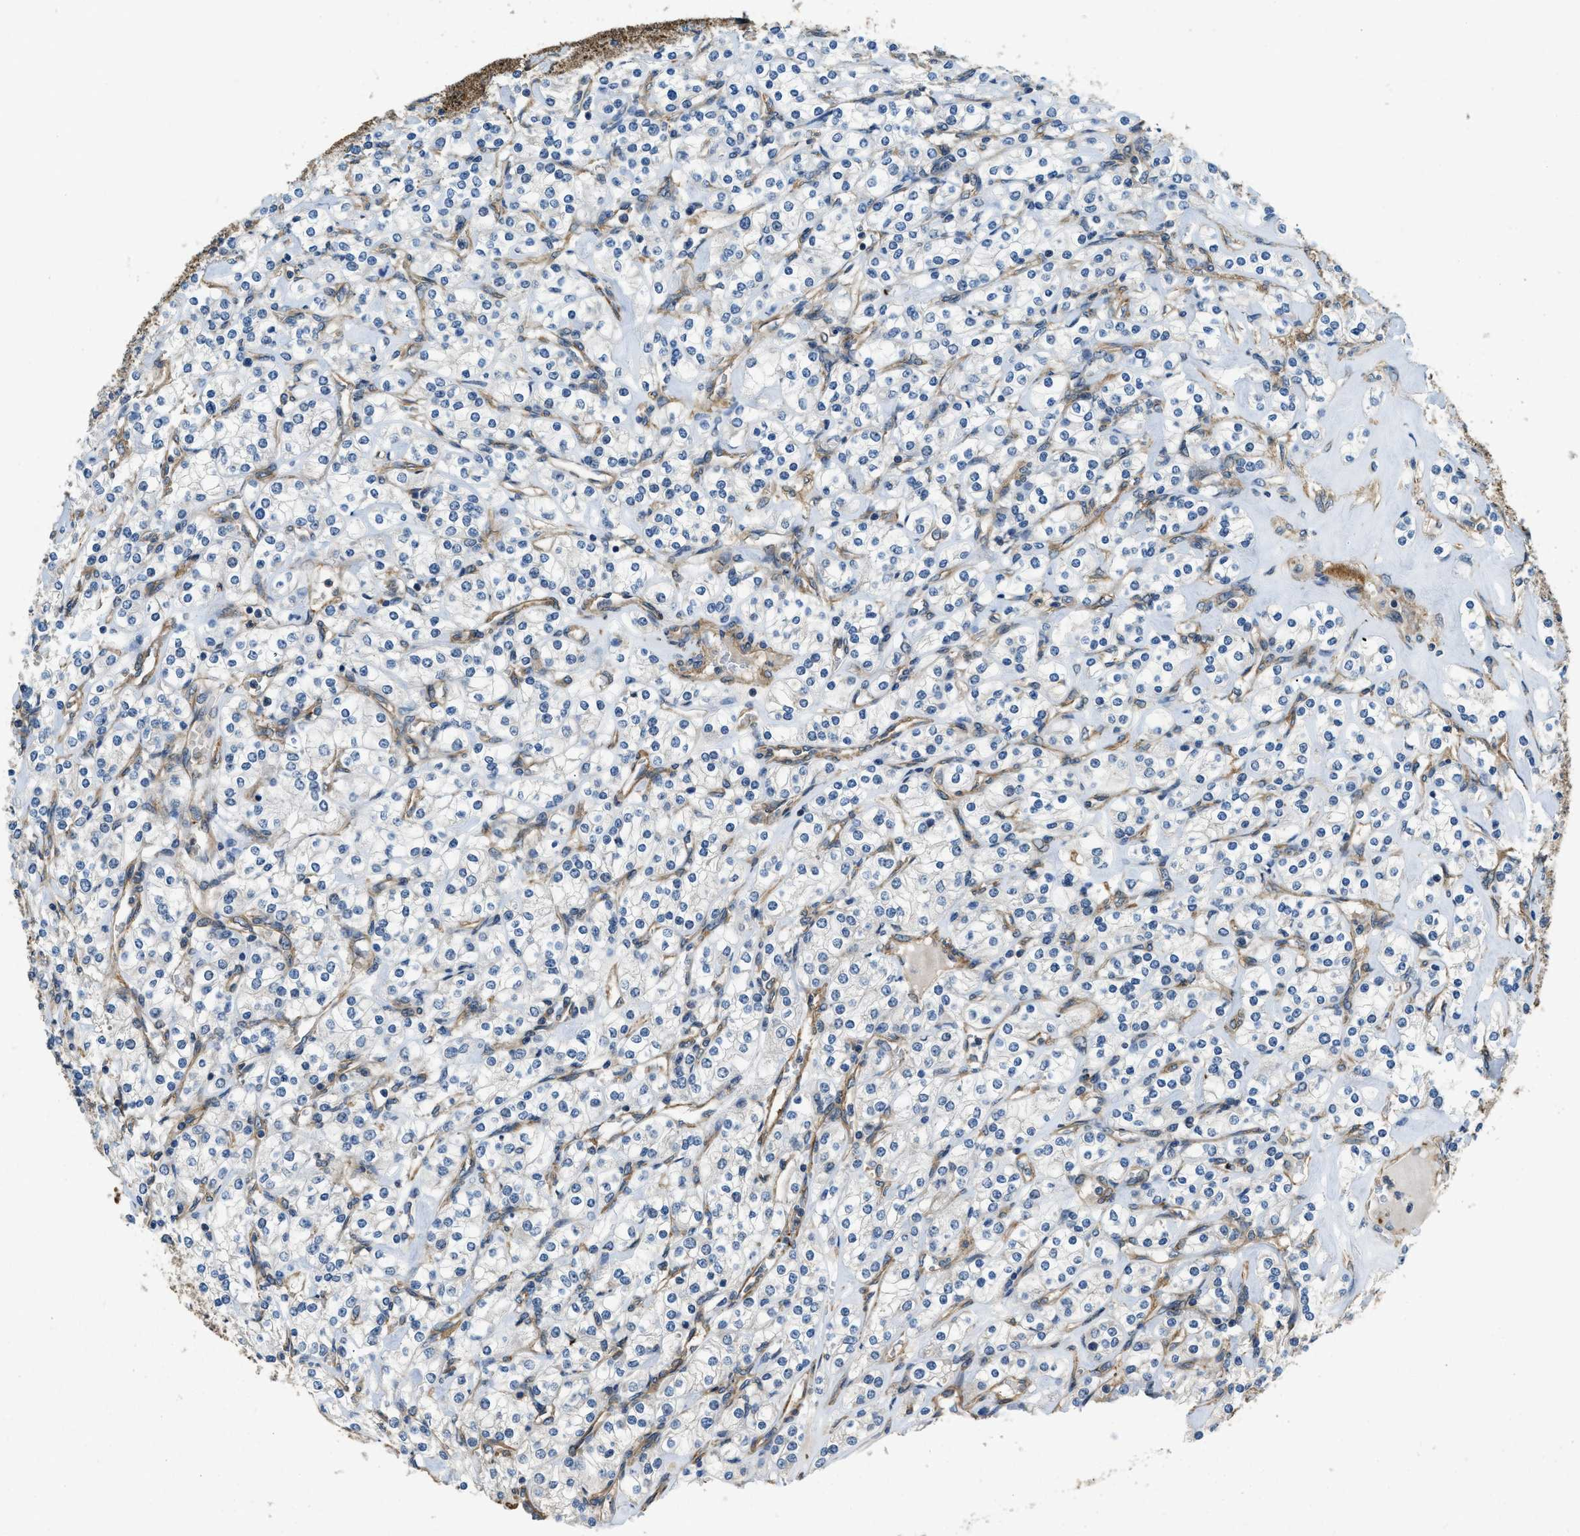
{"staining": {"intensity": "negative", "quantity": "none", "location": "none"}, "tissue": "renal cancer", "cell_type": "Tumor cells", "image_type": "cancer", "snomed": [{"axis": "morphology", "description": "Adenocarcinoma, NOS"}, {"axis": "topography", "description": "Kidney"}], "caption": "Tumor cells are negative for brown protein staining in renal adenocarcinoma.", "gene": "CGN", "patient": {"sex": "male", "age": 77}}